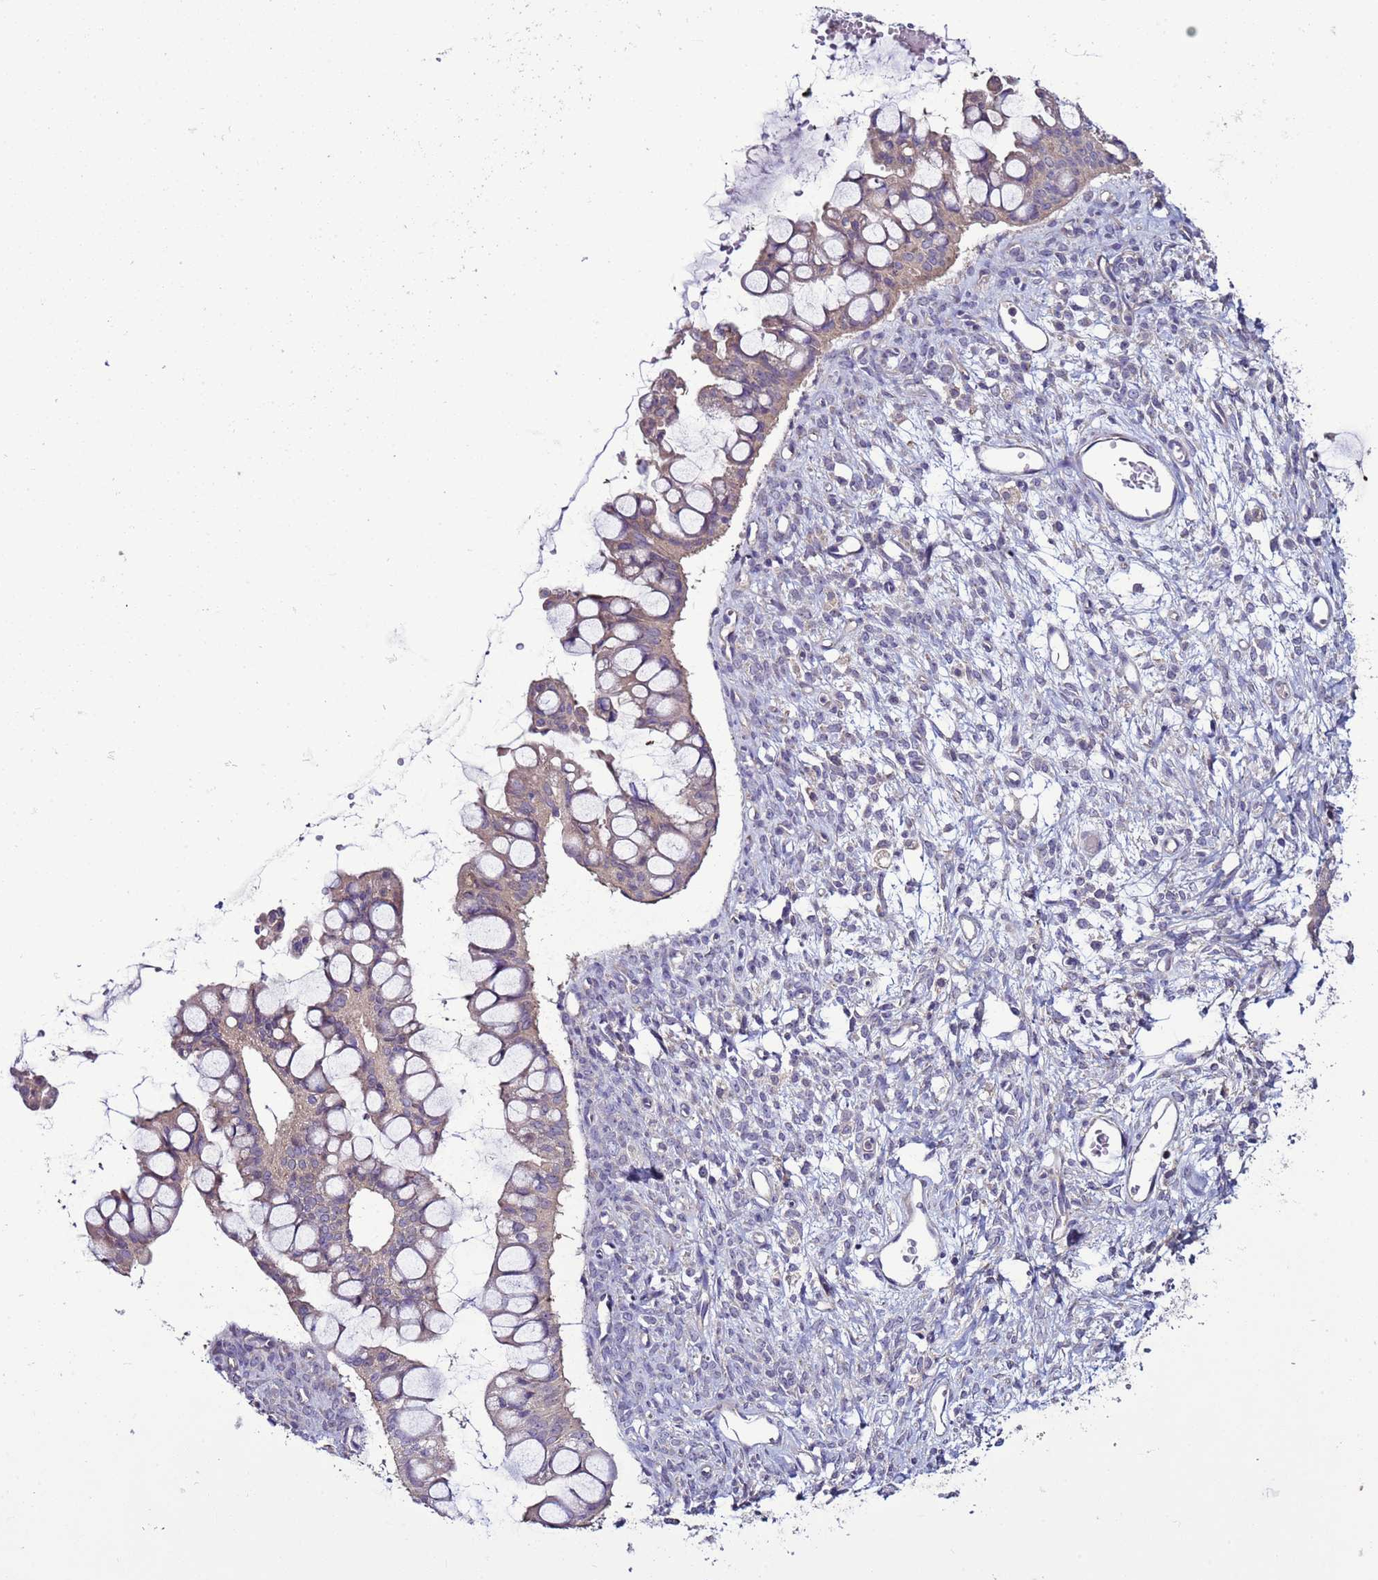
{"staining": {"intensity": "weak", "quantity": "<25%", "location": "cytoplasmic/membranous"}, "tissue": "ovarian cancer", "cell_type": "Tumor cells", "image_type": "cancer", "snomed": [{"axis": "morphology", "description": "Cystadenocarcinoma, mucinous, NOS"}, {"axis": "topography", "description": "Ovary"}], "caption": "Tumor cells show no significant protein expression in mucinous cystadenocarcinoma (ovarian).", "gene": "RABL2B", "patient": {"sex": "female", "age": 73}}